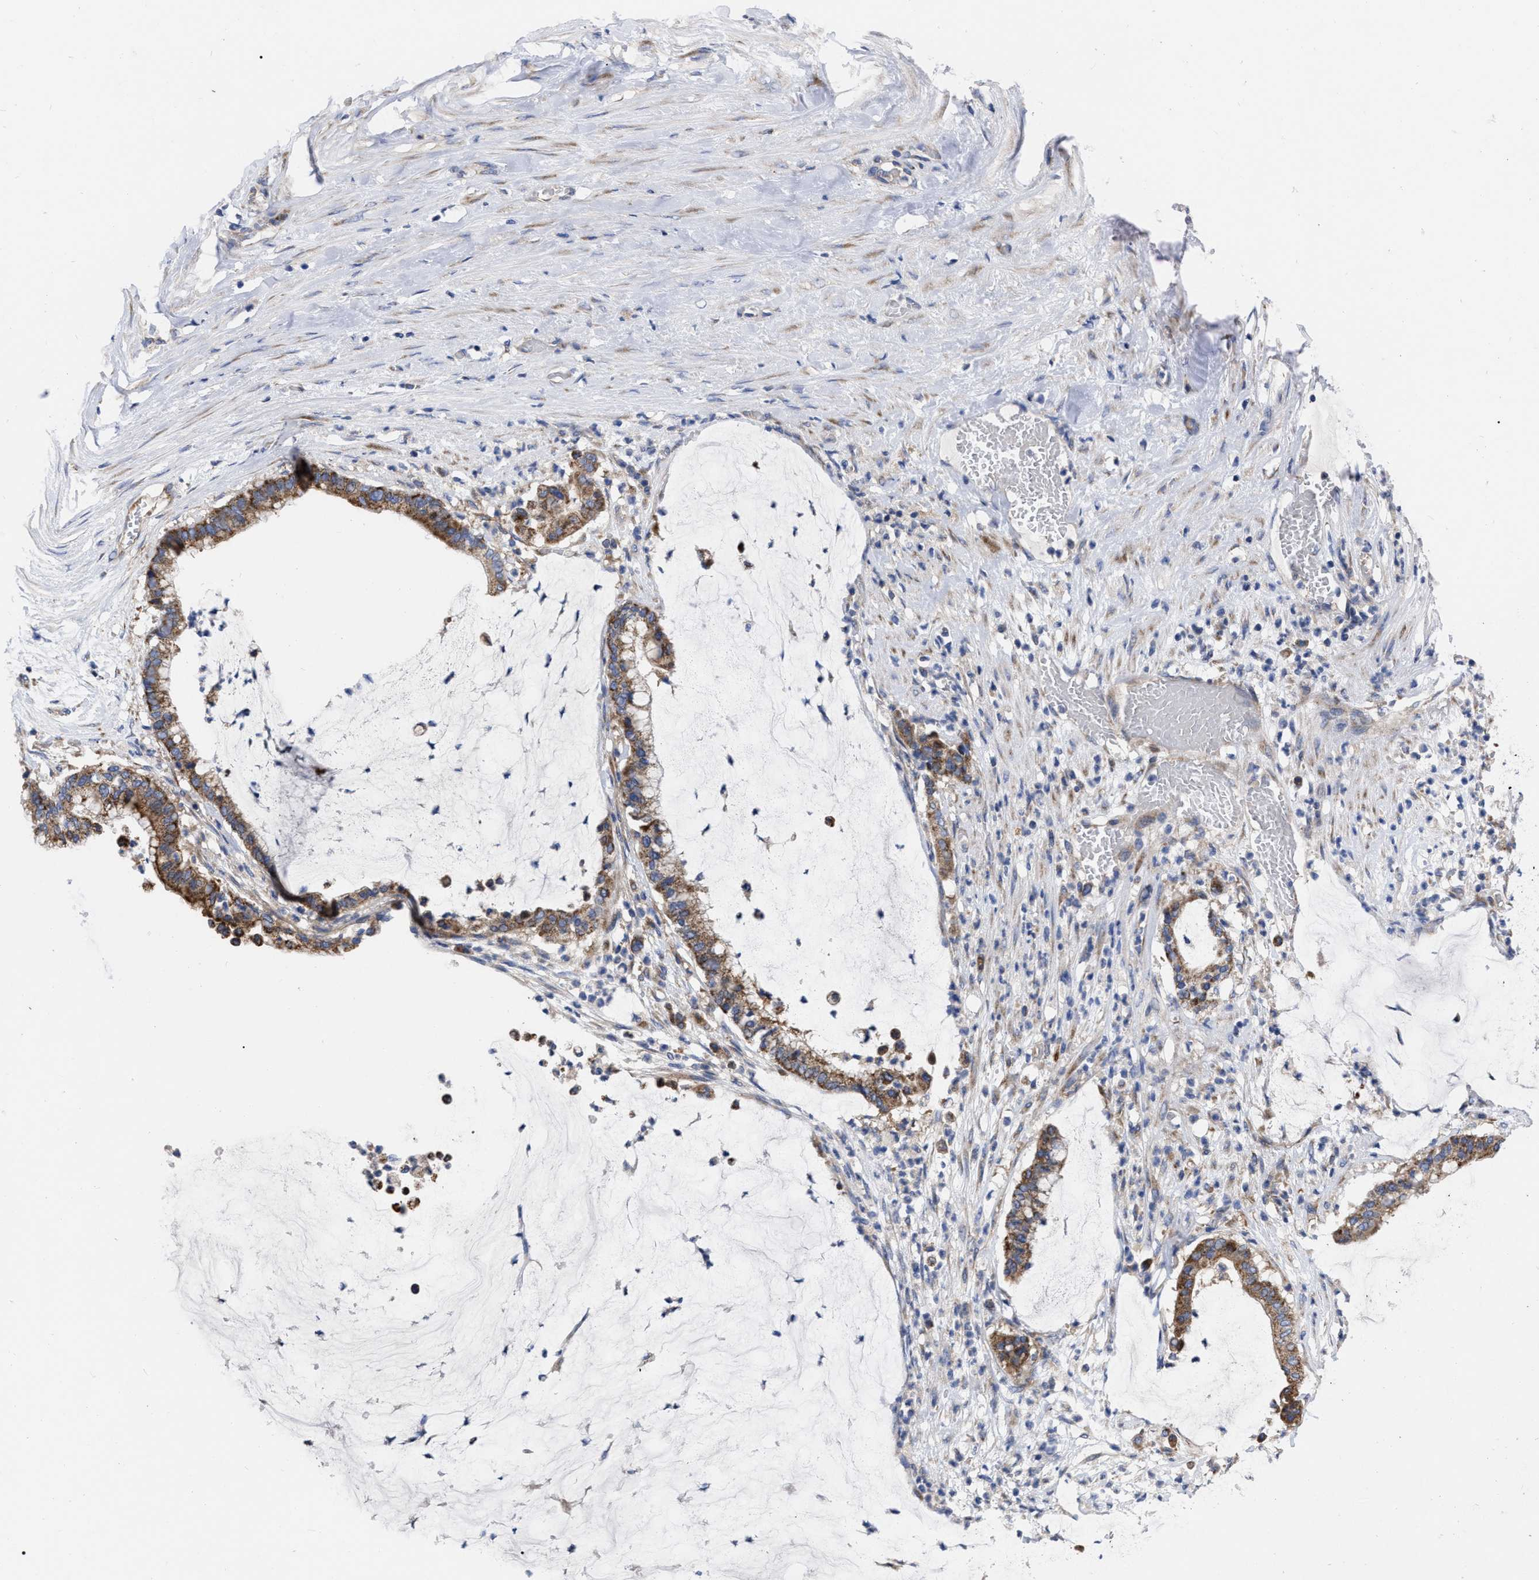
{"staining": {"intensity": "moderate", "quantity": ">75%", "location": "cytoplasmic/membranous"}, "tissue": "pancreatic cancer", "cell_type": "Tumor cells", "image_type": "cancer", "snomed": [{"axis": "morphology", "description": "Adenocarcinoma, NOS"}, {"axis": "topography", "description": "Pancreas"}], "caption": "Tumor cells display moderate cytoplasmic/membranous staining in approximately >75% of cells in pancreatic adenocarcinoma. The staining was performed using DAB (3,3'-diaminobenzidine) to visualize the protein expression in brown, while the nuclei were stained in blue with hematoxylin (Magnification: 20x).", "gene": "CDKN2C", "patient": {"sex": "male", "age": 41}}